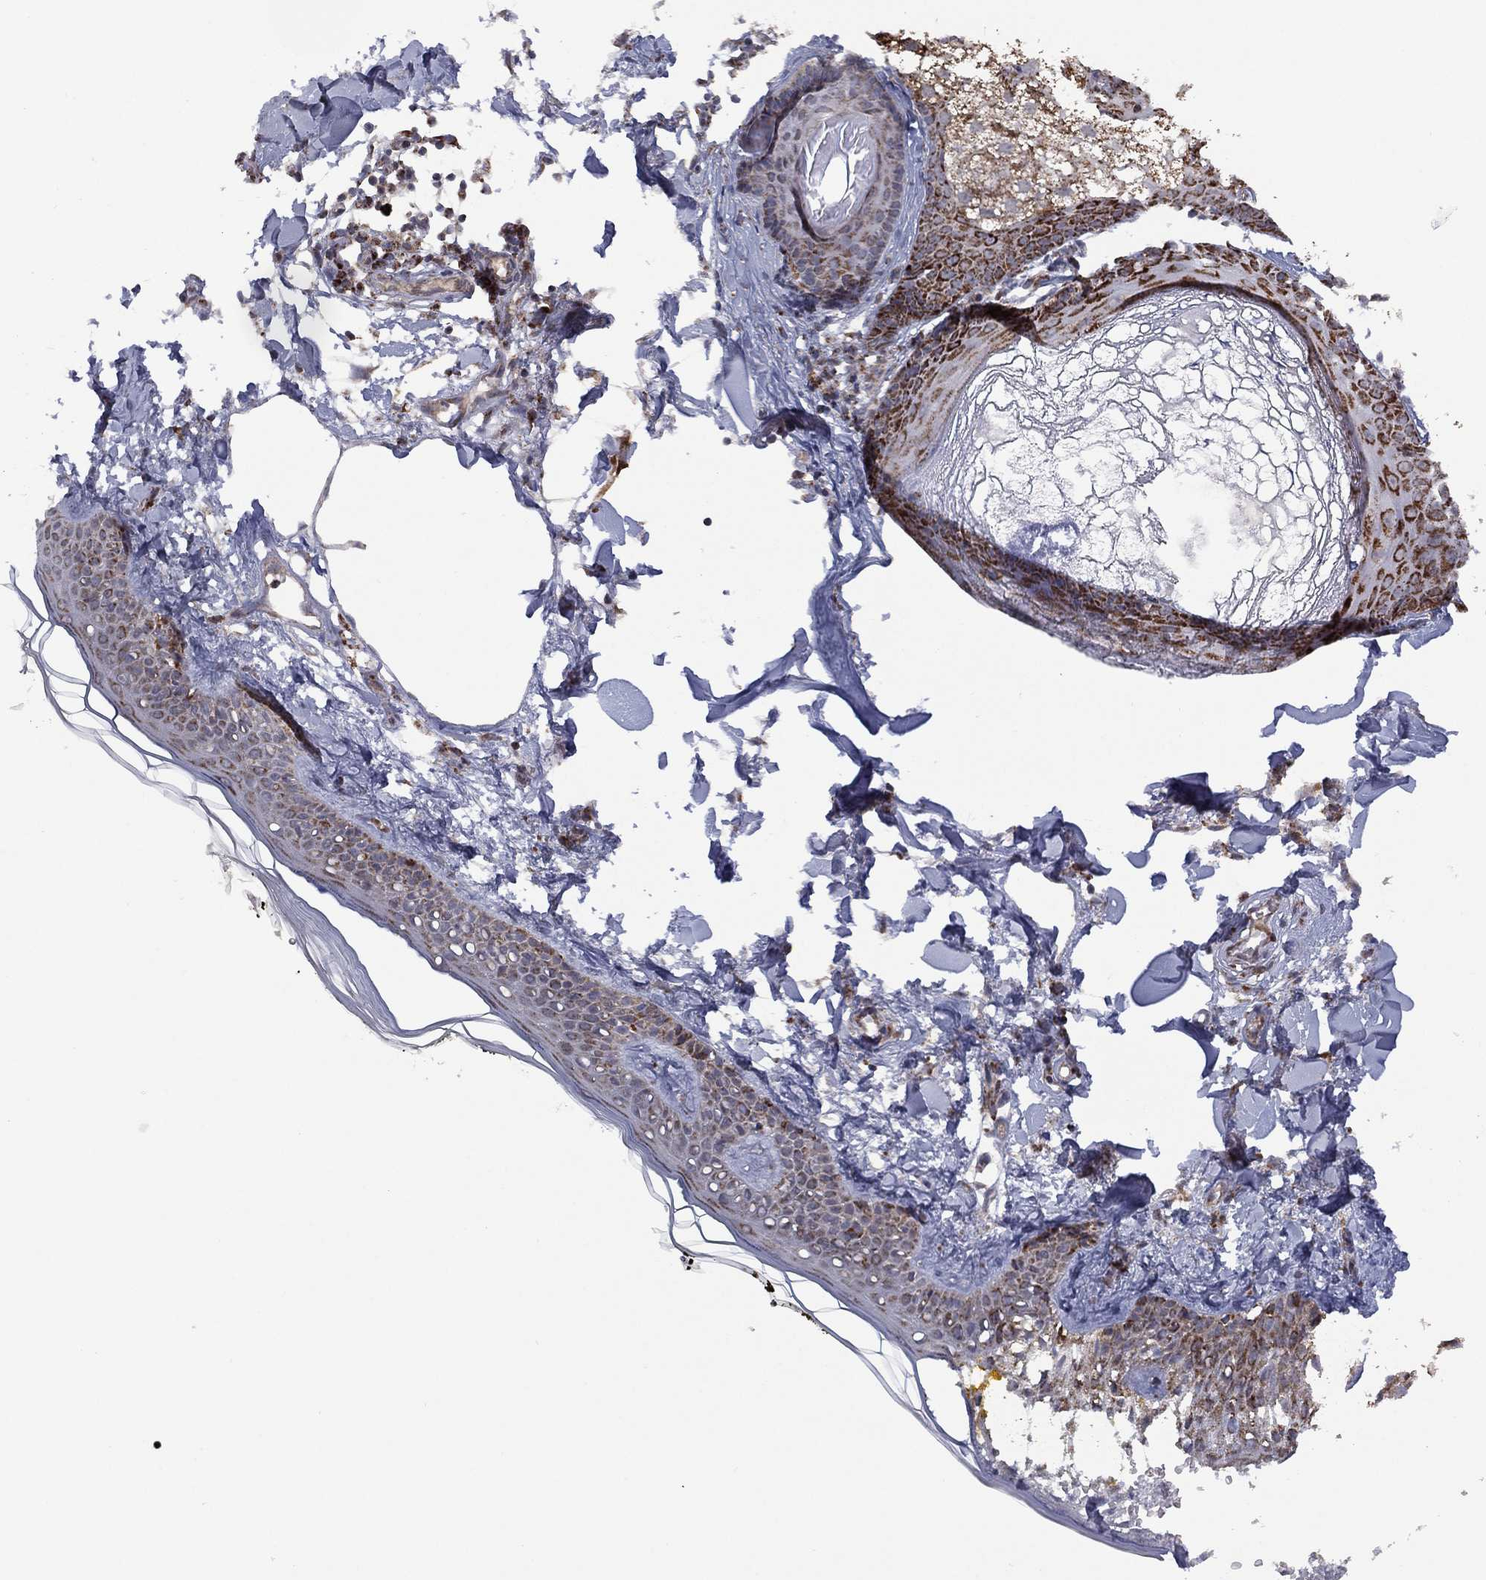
{"staining": {"intensity": "negative", "quantity": "none", "location": "none"}, "tissue": "skin", "cell_type": "Fibroblasts", "image_type": "normal", "snomed": [{"axis": "morphology", "description": "Normal tissue, NOS"}, {"axis": "topography", "description": "Skin"}], "caption": "Immunohistochemistry (IHC) photomicrograph of benign skin: human skin stained with DAB shows no significant protein expression in fibroblasts.", "gene": "PPP2R5A", "patient": {"sex": "male", "age": 76}}